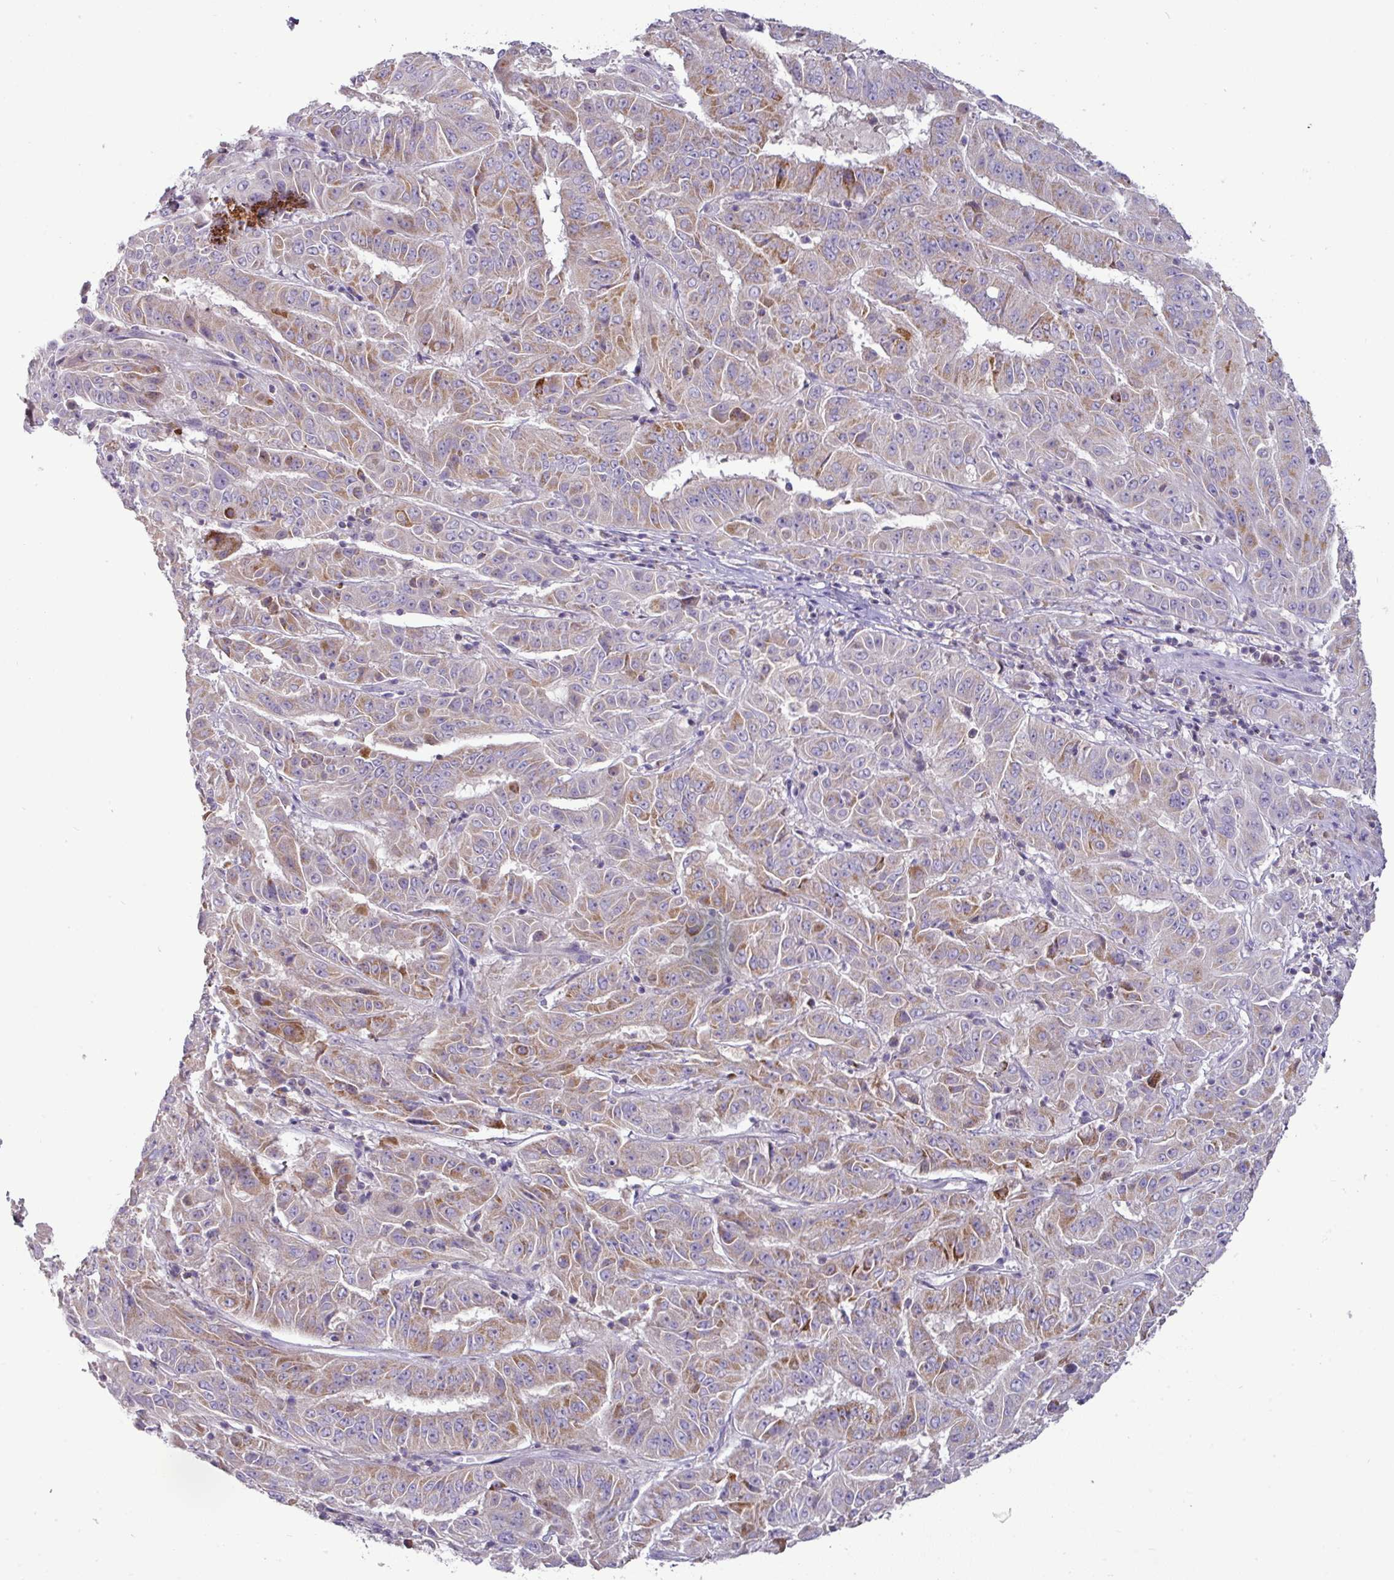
{"staining": {"intensity": "moderate", "quantity": "25%-75%", "location": "cytoplasmic/membranous"}, "tissue": "pancreatic cancer", "cell_type": "Tumor cells", "image_type": "cancer", "snomed": [{"axis": "morphology", "description": "Adenocarcinoma, NOS"}, {"axis": "topography", "description": "Pancreas"}], "caption": "About 25%-75% of tumor cells in human pancreatic cancer display moderate cytoplasmic/membranous protein positivity as visualized by brown immunohistochemical staining.", "gene": "TRAPPC1", "patient": {"sex": "male", "age": 63}}